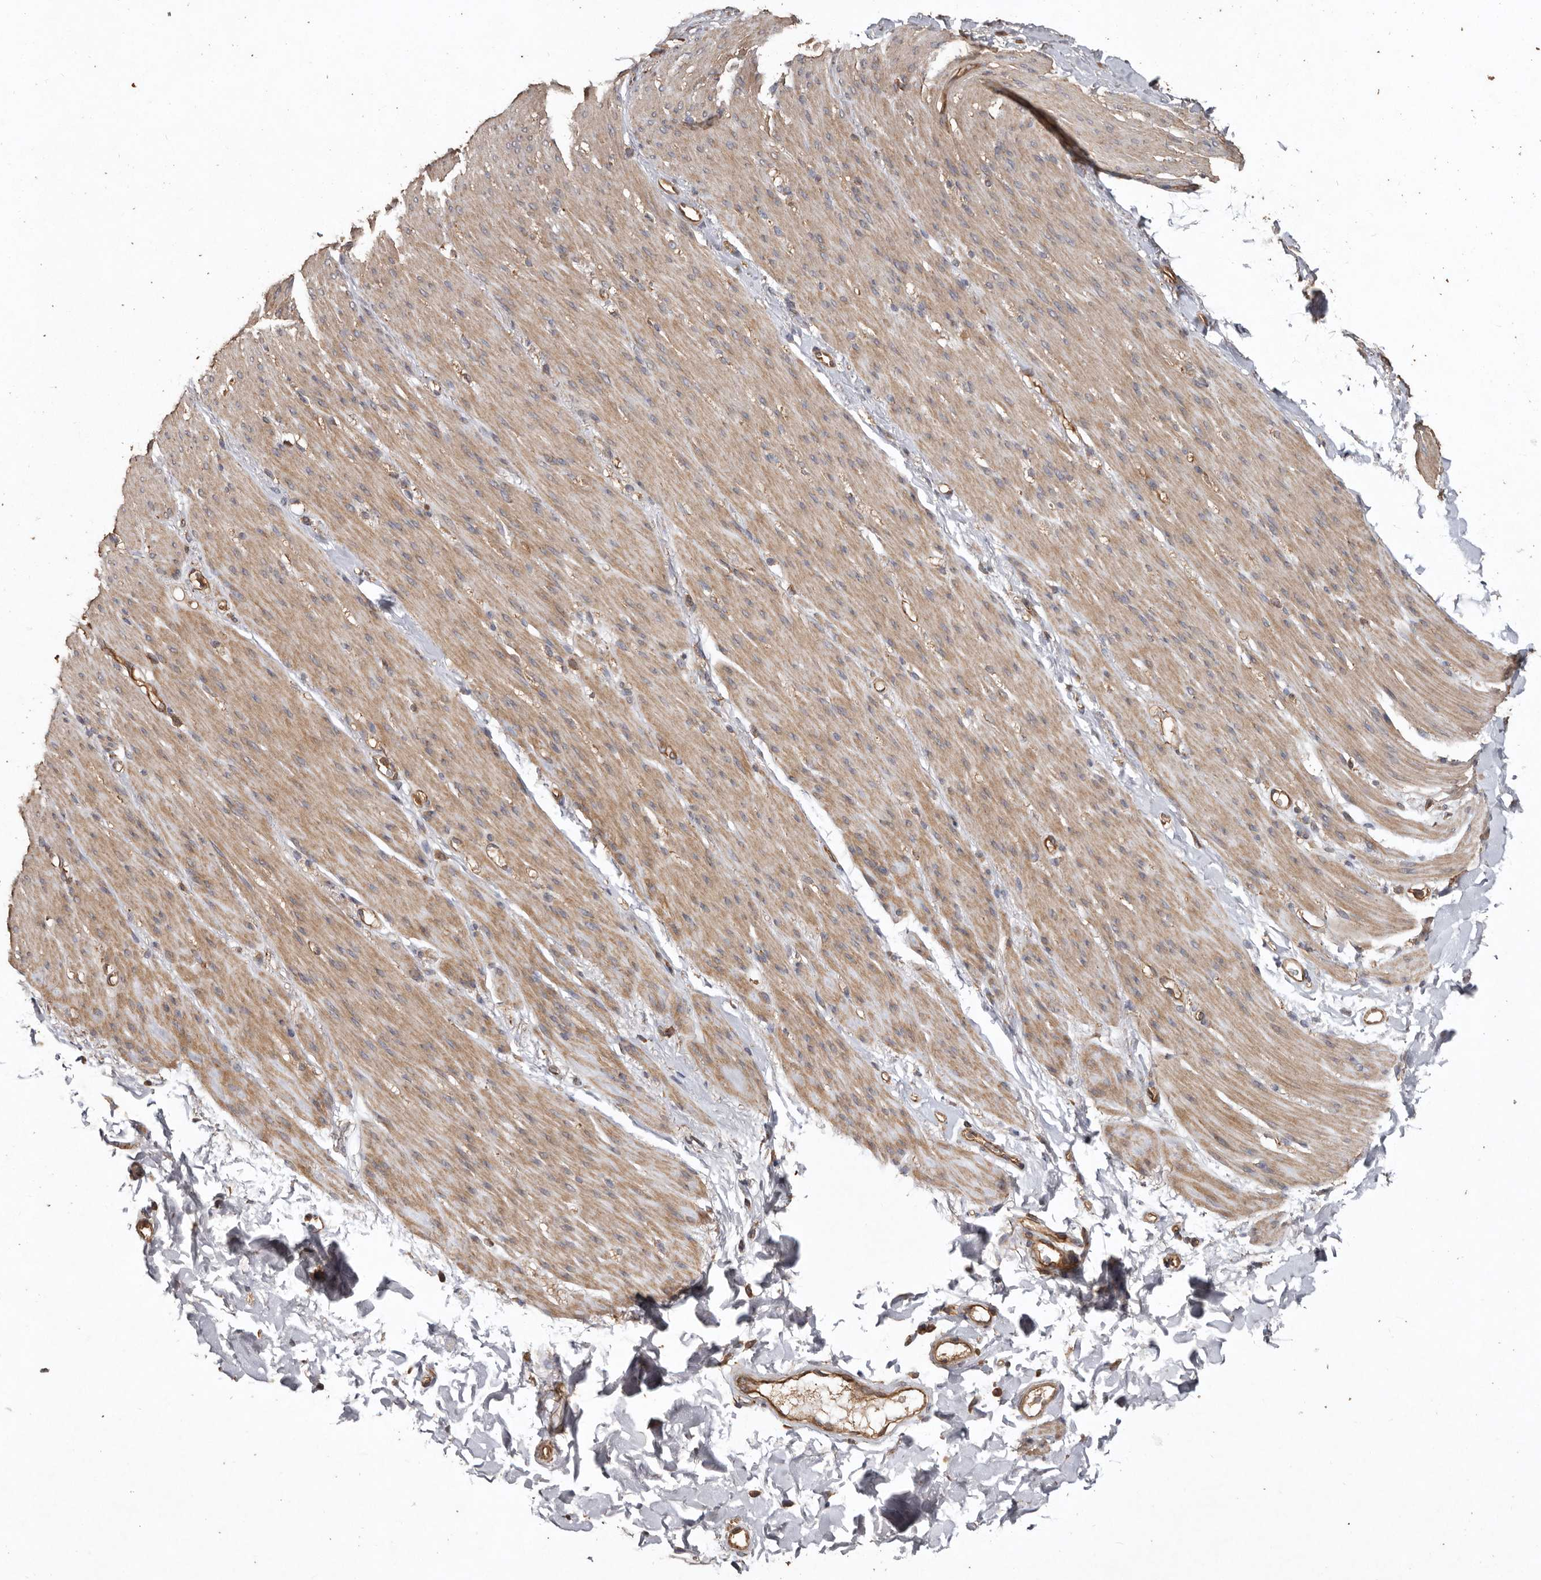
{"staining": {"intensity": "moderate", "quantity": ">75%", "location": "cytoplasmic/membranous"}, "tissue": "smooth muscle", "cell_type": "Smooth muscle cells", "image_type": "normal", "snomed": [{"axis": "morphology", "description": "Normal tissue, NOS"}, {"axis": "topography", "description": "Colon"}, {"axis": "topography", "description": "Peripheral nerve tissue"}], "caption": "A high-resolution histopathology image shows IHC staining of normal smooth muscle, which exhibits moderate cytoplasmic/membranous expression in approximately >75% of smooth muscle cells. (DAB (3,3'-diaminobenzidine) IHC with brightfield microscopy, high magnification).", "gene": "FLCN", "patient": {"sex": "female", "age": 61}}